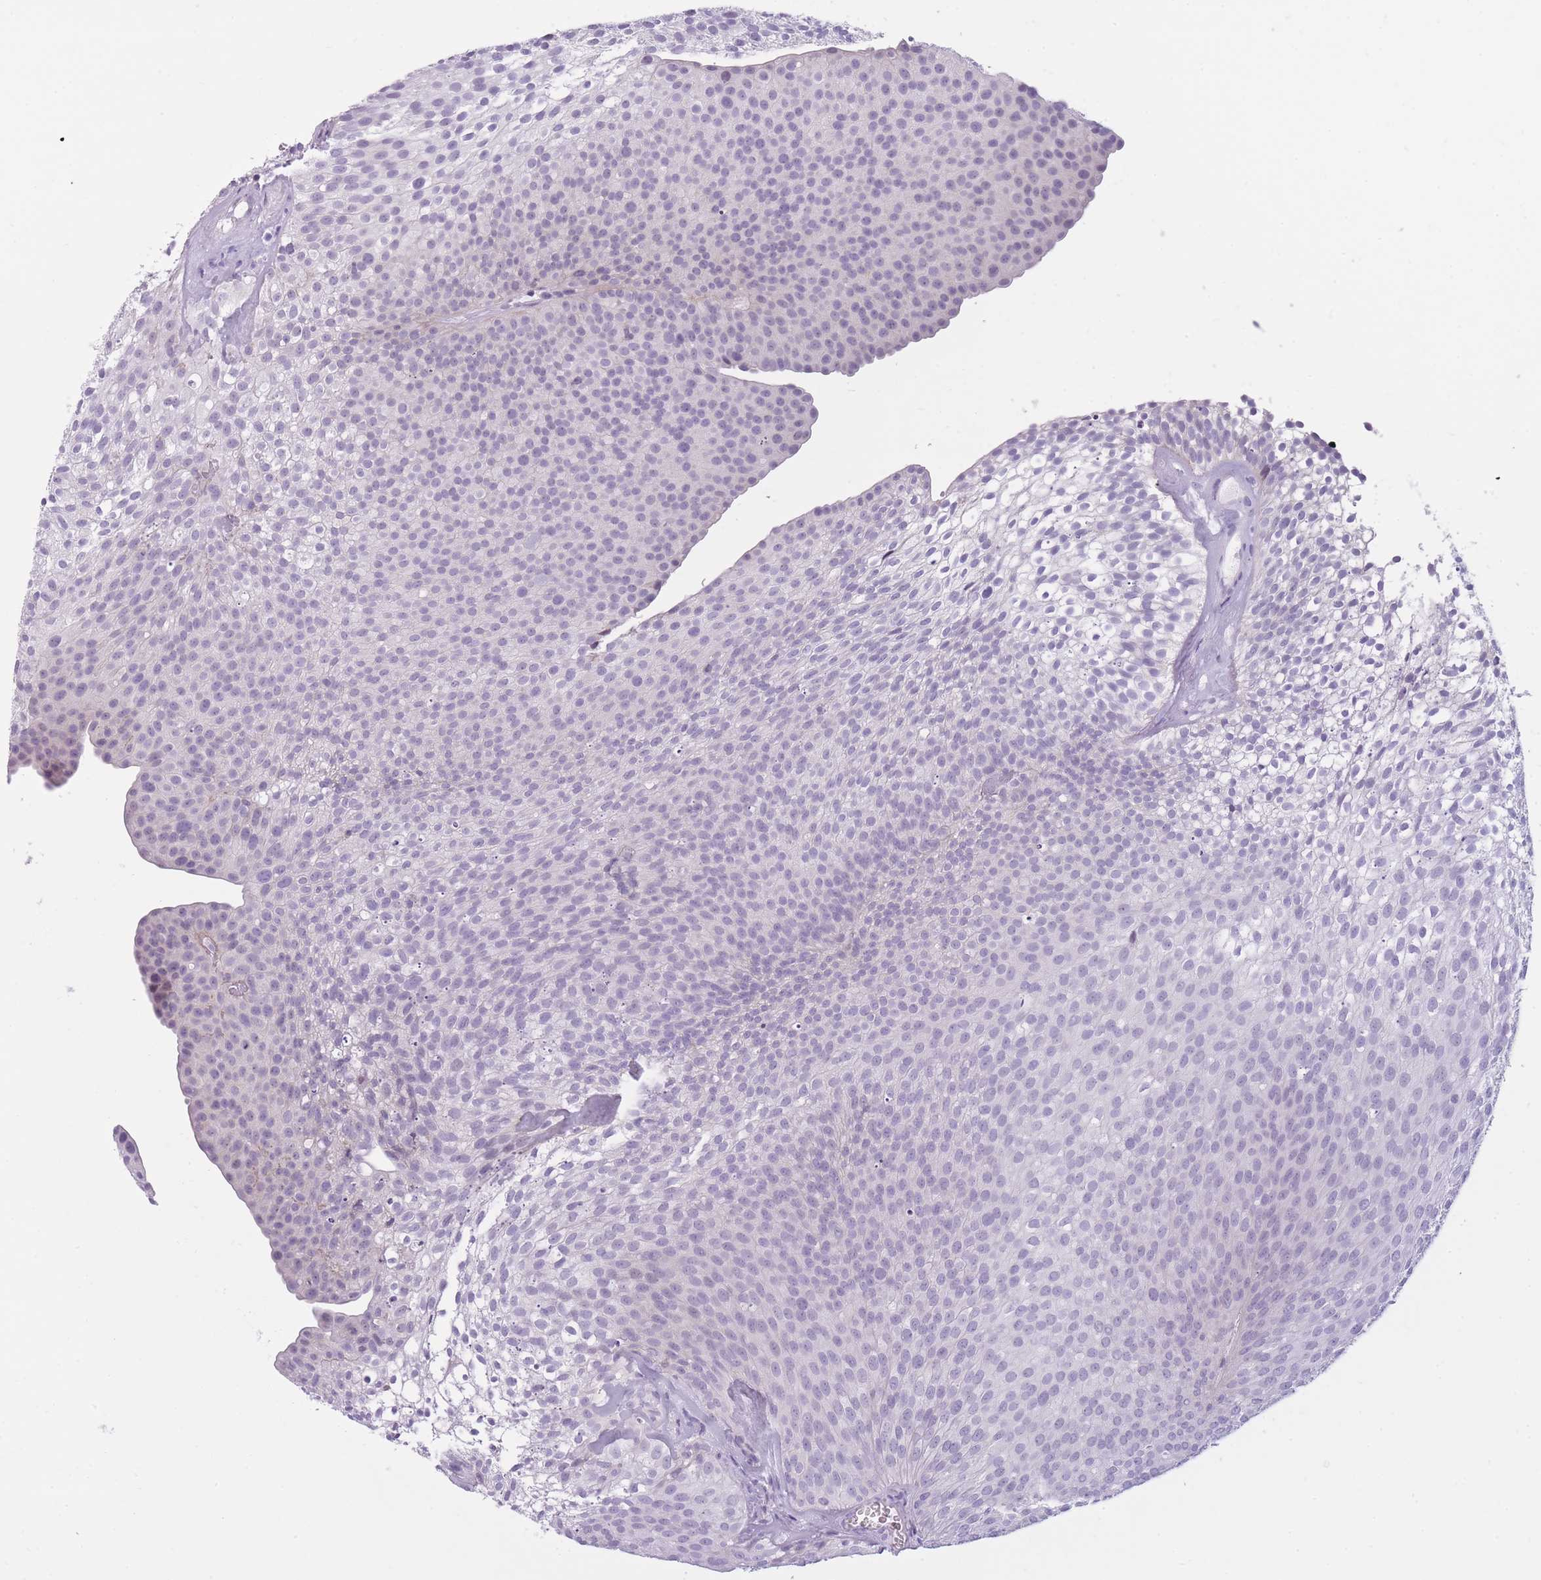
{"staining": {"intensity": "negative", "quantity": "none", "location": "none"}, "tissue": "urothelial cancer", "cell_type": "Tumor cells", "image_type": "cancer", "snomed": [{"axis": "morphology", "description": "Urothelial carcinoma, Low grade"}, {"axis": "topography", "description": "Urinary bladder"}], "caption": "Immunohistochemical staining of urothelial cancer displays no significant staining in tumor cells.", "gene": "GOLGA6D", "patient": {"sex": "male", "age": 91}}